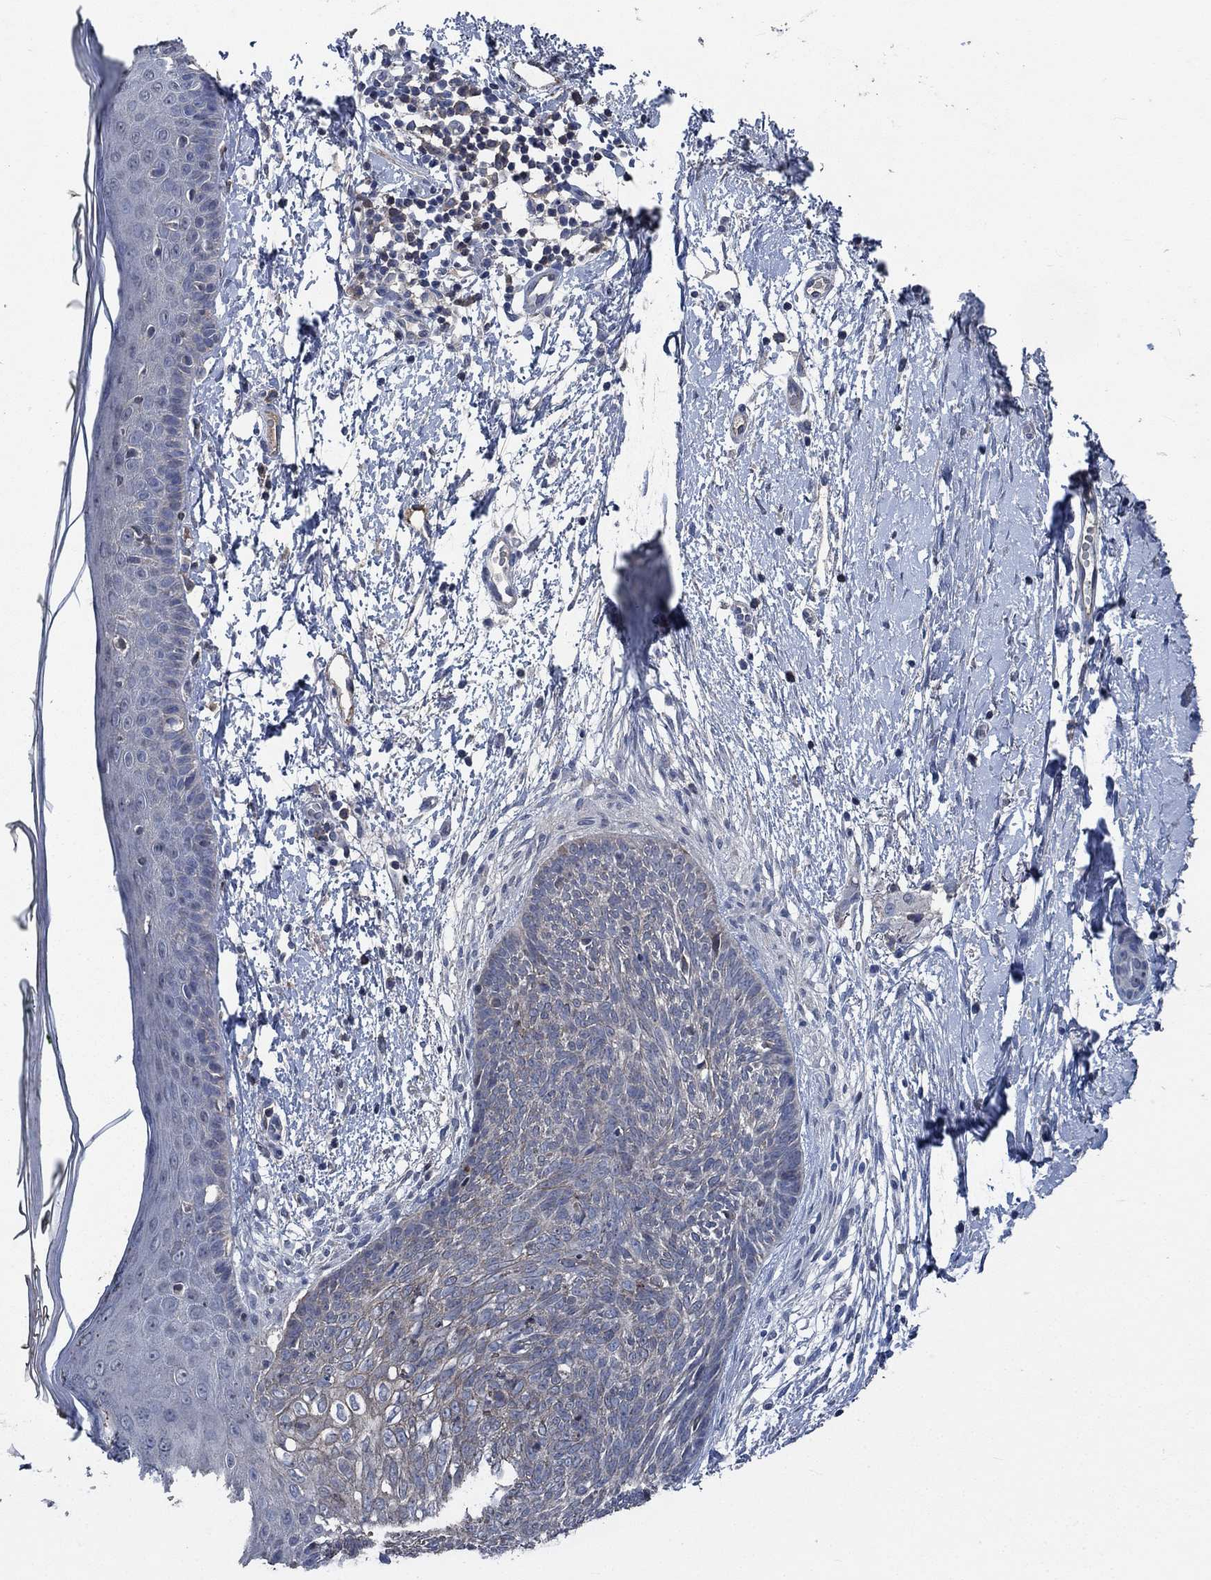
{"staining": {"intensity": "negative", "quantity": "none", "location": "none"}, "tissue": "skin cancer", "cell_type": "Tumor cells", "image_type": "cancer", "snomed": [{"axis": "morphology", "description": "Normal tissue, NOS"}, {"axis": "morphology", "description": "Basal cell carcinoma"}, {"axis": "topography", "description": "Skin"}], "caption": "Tumor cells are negative for protein expression in human skin cancer.", "gene": "OBSCN", "patient": {"sex": "male", "age": 84}}